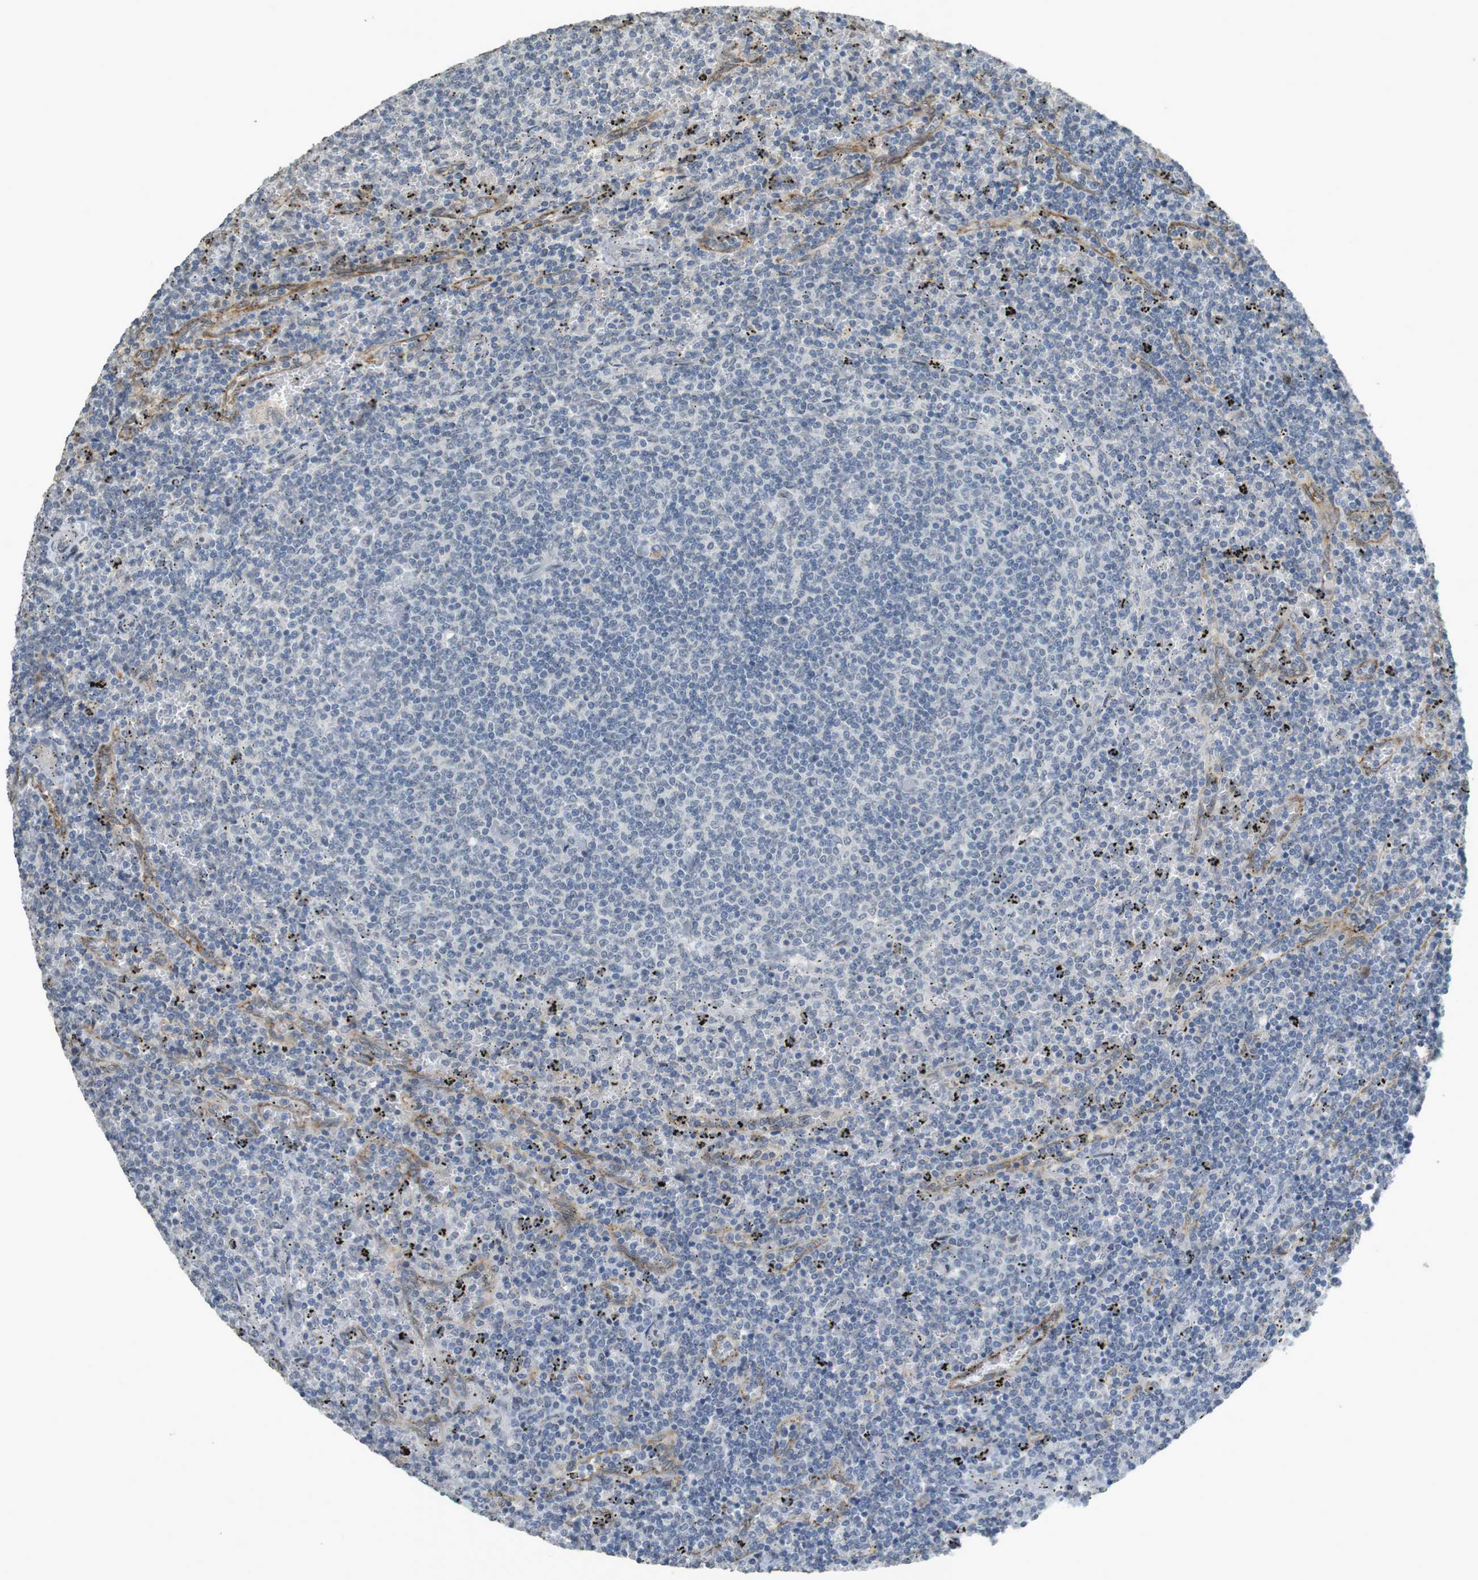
{"staining": {"intensity": "negative", "quantity": "none", "location": "none"}, "tissue": "lymphoma", "cell_type": "Tumor cells", "image_type": "cancer", "snomed": [{"axis": "morphology", "description": "Malignant lymphoma, non-Hodgkin's type, Low grade"}, {"axis": "topography", "description": "Spleen"}], "caption": "Lymphoma was stained to show a protein in brown. There is no significant expression in tumor cells.", "gene": "FZD10", "patient": {"sex": "female", "age": 50}}